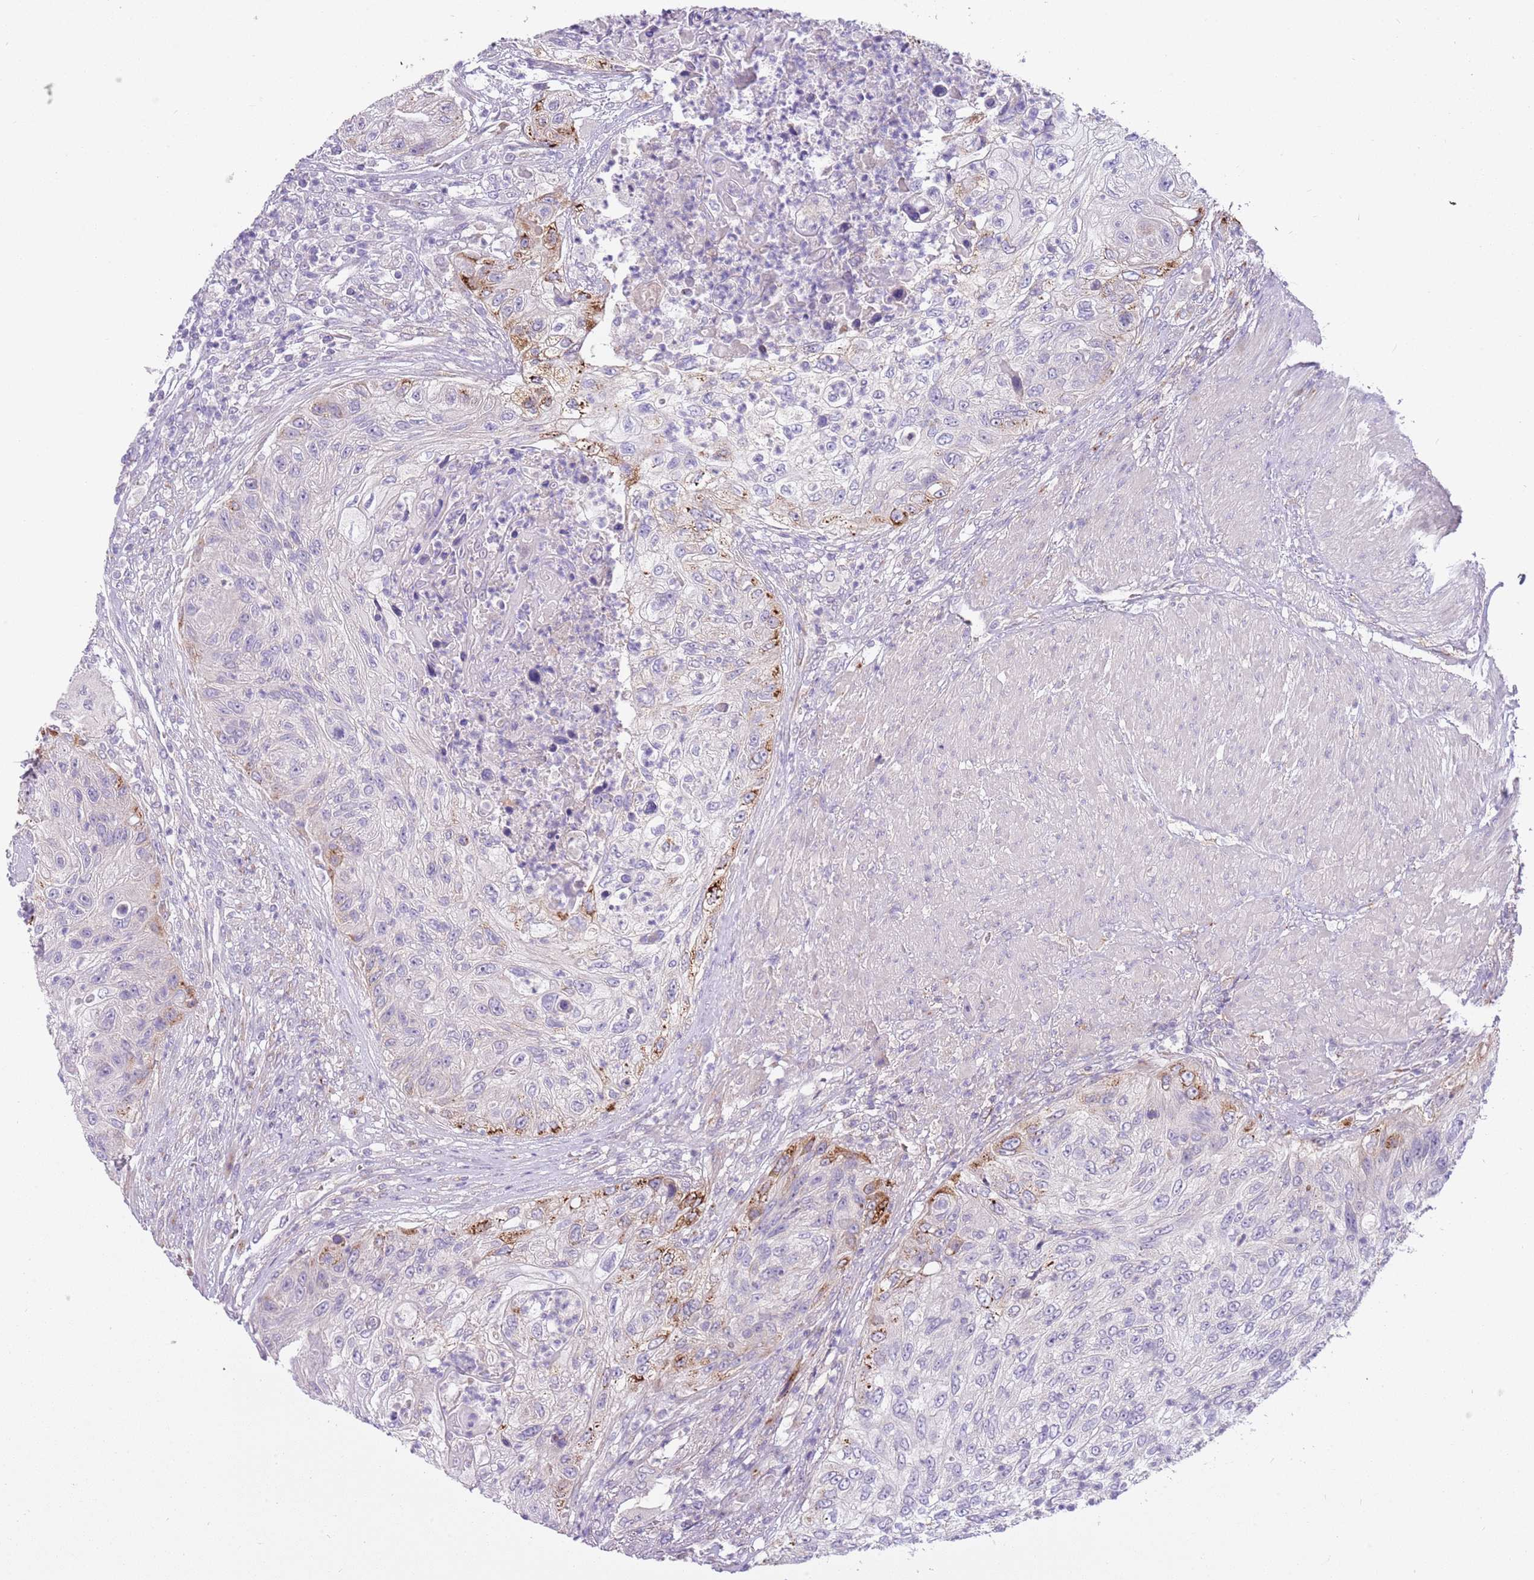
{"staining": {"intensity": "strong", "quantity": "<25%", "location": "cytoplasmic/membranous"}, "tissue": "urothelial cancer", "cell_type": "Tumor cells", "image_type": "cancer", "snomed": [{"axis": "morphology", "description": "Urothelial carcinoma, High grade"}, {"axis": "topography", "description": "Urinary bladder"}], "caption": "A brown stain shows strong cytoplasmic/membranous positivity of a protein in urothelial cancer tumor cells.", "gene": "CFAP73", "patient": {"sex": "female", "age": 60}}